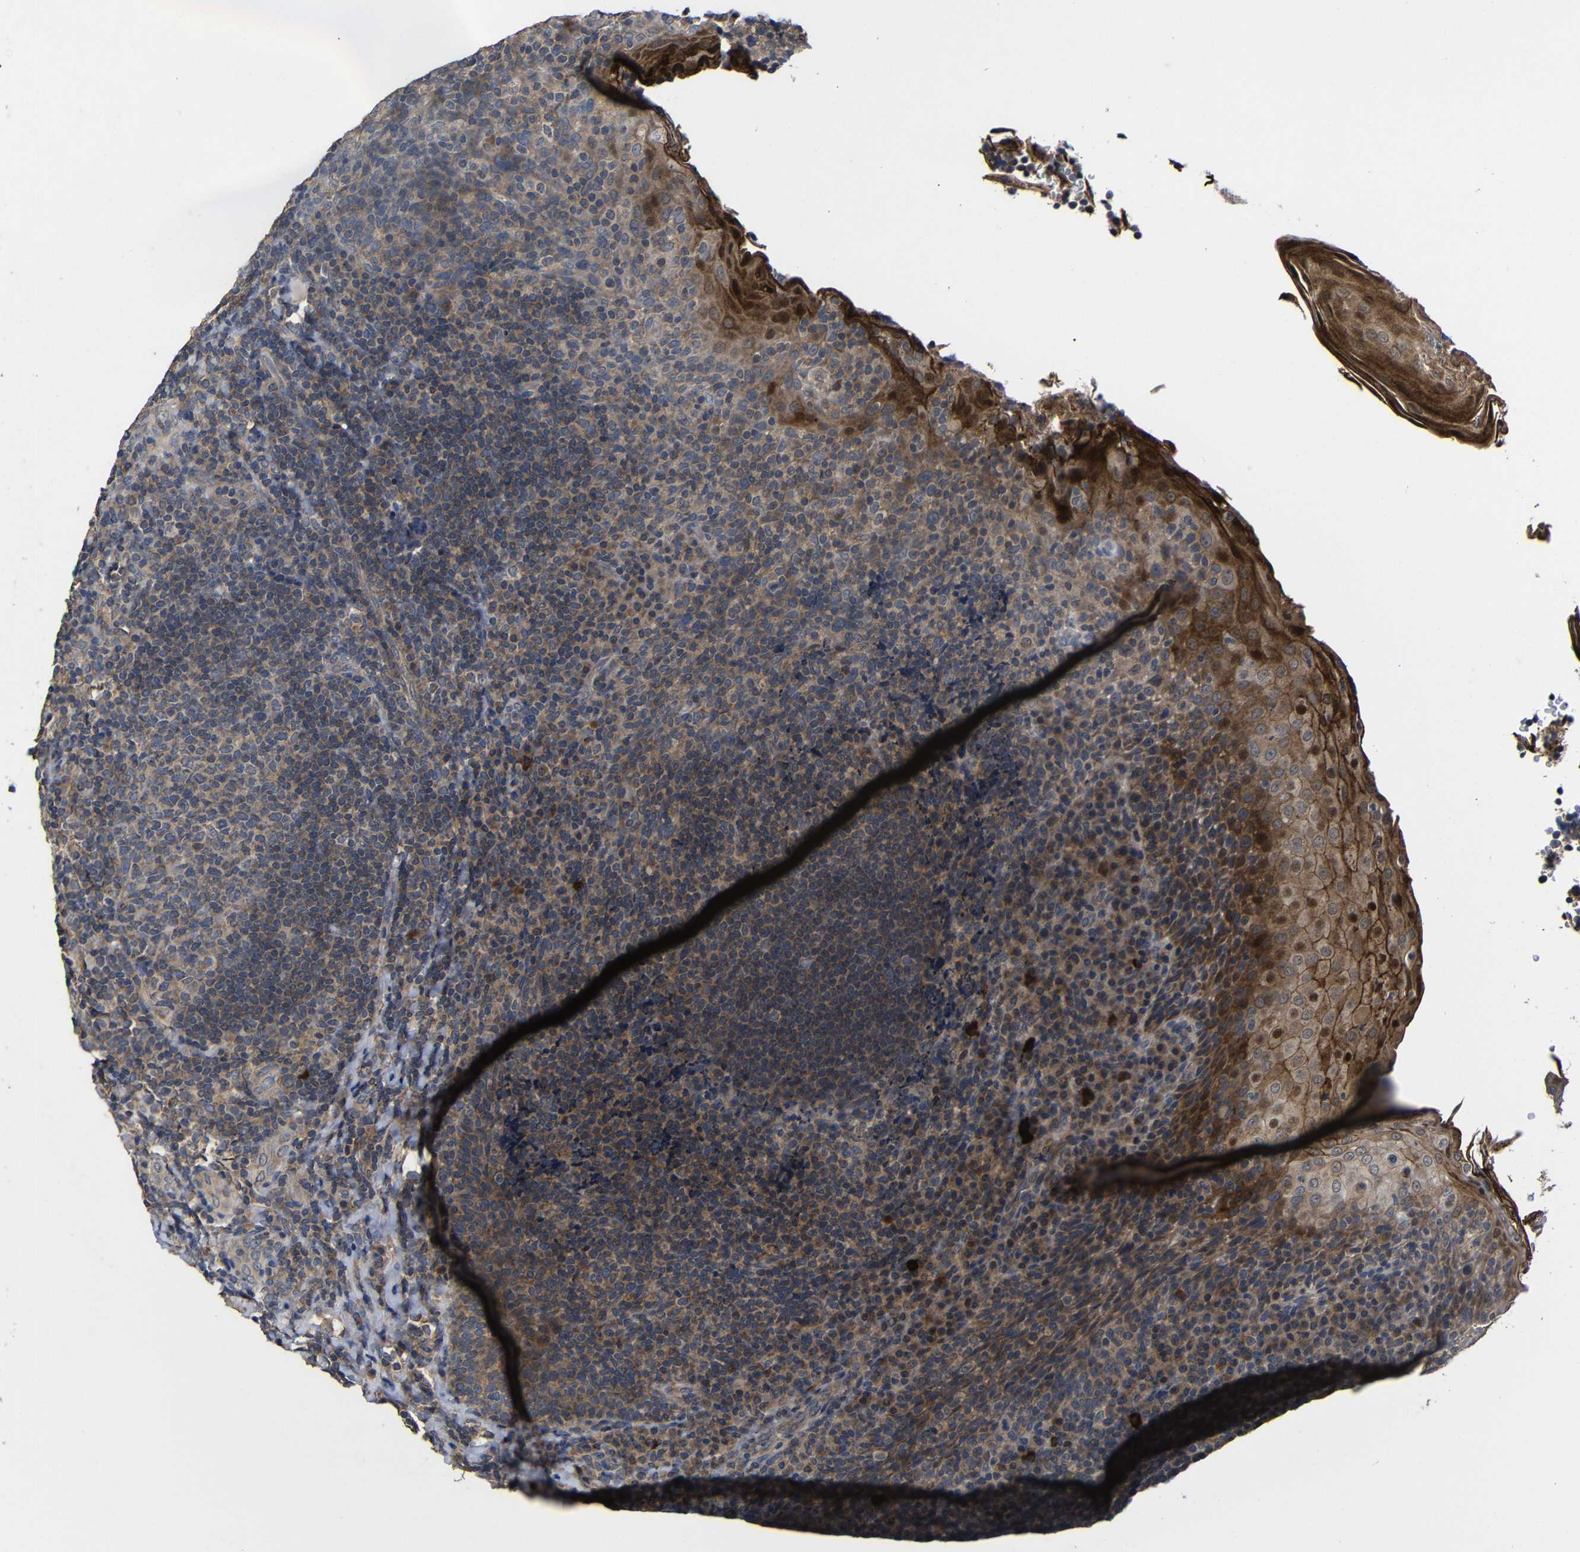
{"staining": {"intensity": "weak", "quantity": ">75%", "location": "cytoplasmic/membranous"}, "tissue": "tonsil", "cell_type": "Germinal center cells", "image_type": "normal", "snomed": [{"axis": "morphology", "description": "Normal tissue, NOS"}, {"axis": "topography", "description": "Tonsil"}], "caption": "A photomicrograph of human tonsil stained for a protein shows weak cytoplasmic/membranous brown staining in germinal center cells. (DAB (3,3'-diaminobenzidine) = brown stain, brightfield microscopy at high magnification).", "gene": "LPAR5", "patient": {"sex": "male", "age": 17}}